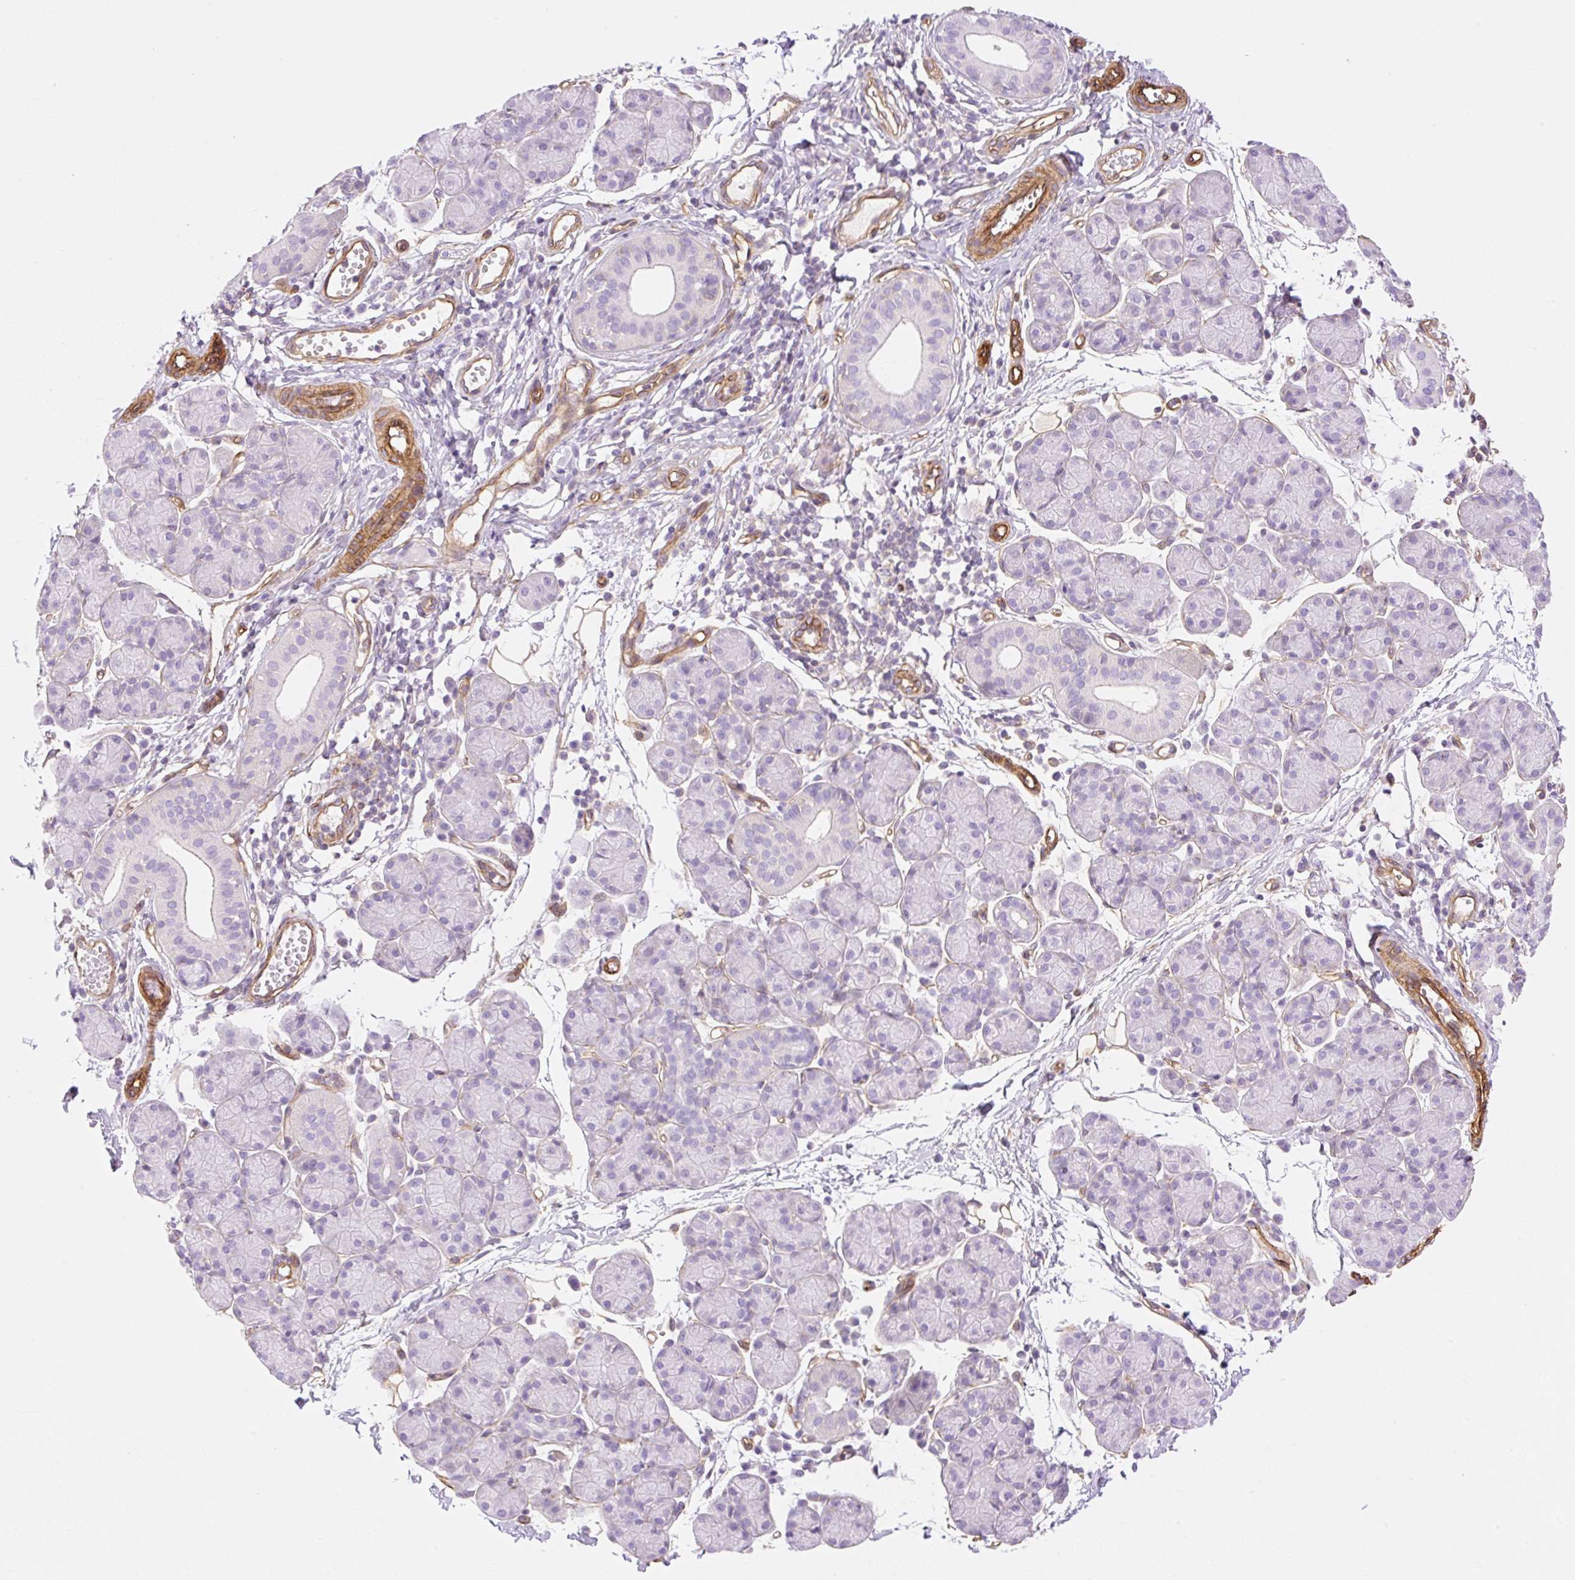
{"staining": {"intensity": "negative", "quantity": "none", "location": "none"}, "tissue": "salivary gland", "cell_type": "Glandular cells", "image_type": "normal", "snomed": [{"axis": "morphology", "description": "Normal tissue, NOS"}, {"axis": "morphology", "description": "Inflammation, NOS"}, {"axis": "topography", "description": "Lymph node"}, {"axis": "topography", "description": "Salivary gland"}], "caption": "IHC of normal salivary gland displays no staining in glandular cells.", "gene": "EHD1", "patient": {"sex": "male", "age": 3}}